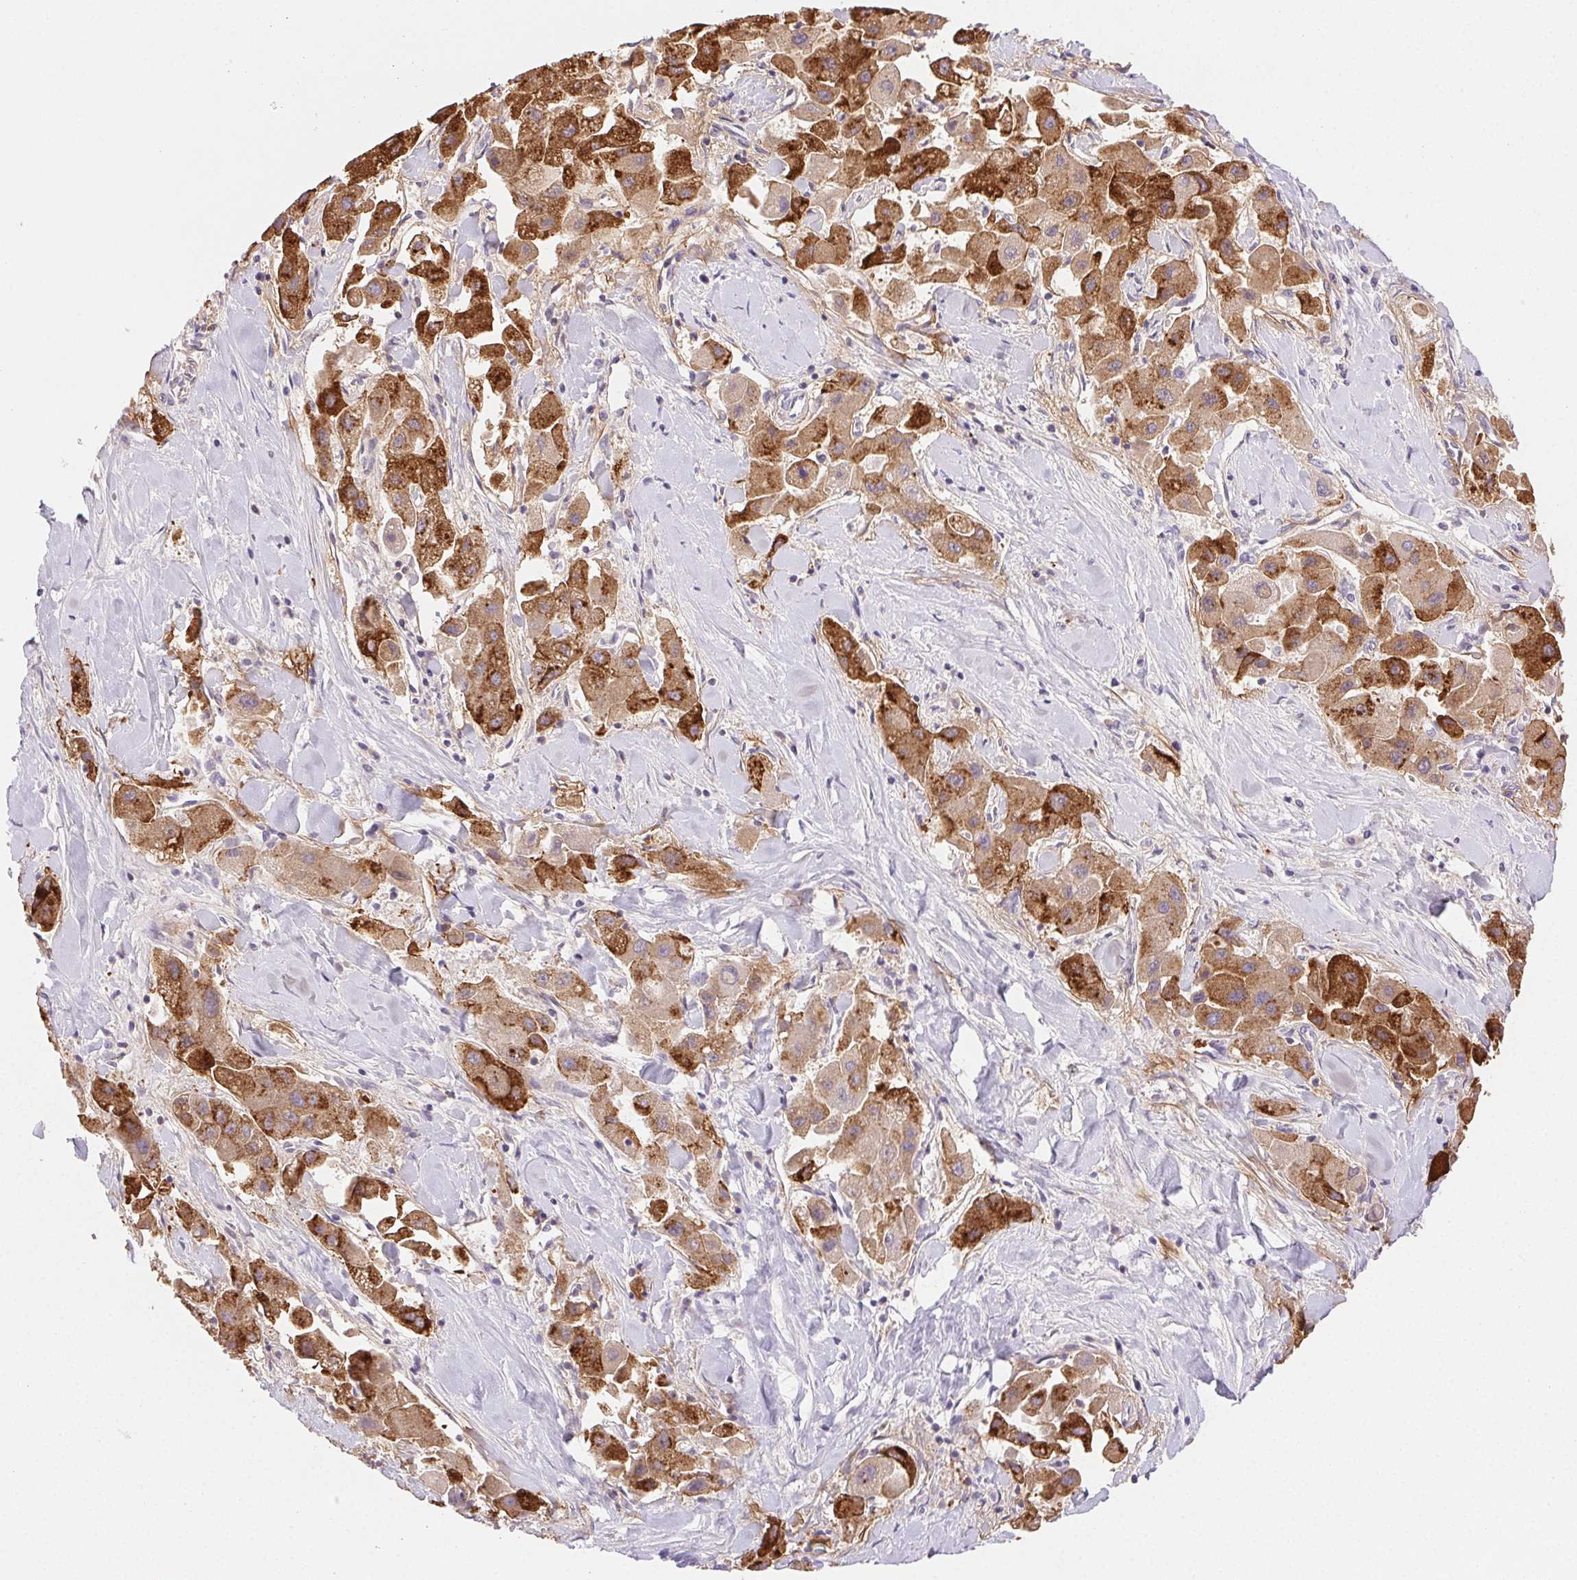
{"staining": {"intensity": "moderate", "quantity": ">75%", "location": "cytoplasmic/membranous"}, "tissue": "liver cancer", "cell_type": "Tumor cells", "image_type": "cancer", "snomed": [{"axis": "morphology", "description": "Carcinoma, Hepatocellular, NOS"}, {"axis": "topography", "description": "Liver"}], "caption": "Liver cancer (hepatocellular carcinoma) stained with DAB (3,3'-diaminobenzidine) immunohistochemistry (IHC) displays medium levels of moderate cytoplasmic/membranous staining in about >75% of tumor cells. (DAB (3,3'-diaminobenzidine) IHC with brightfield microscopy, high magnification).", "gene": "FGA", "patient": {"sex": "male", "age": 24}}